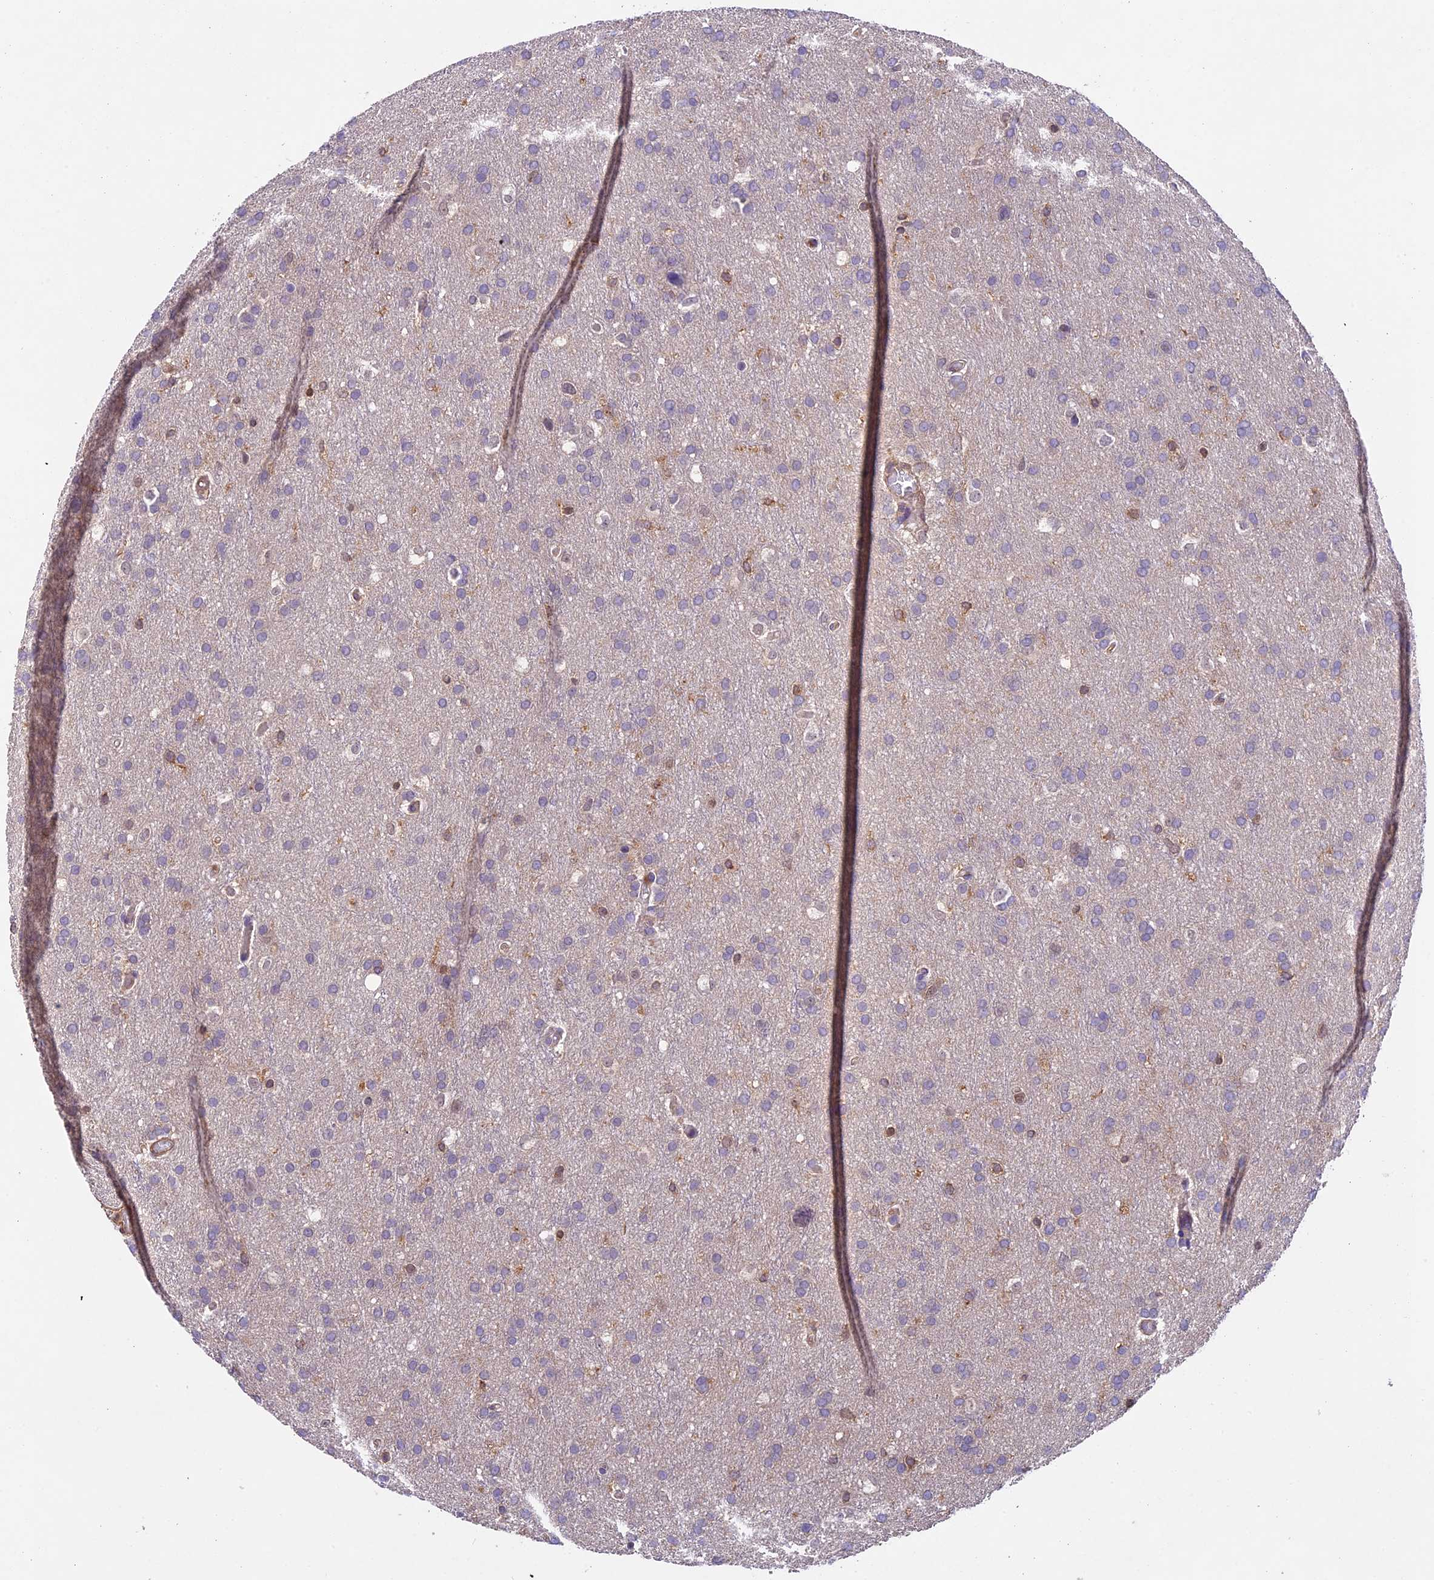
{"staining": {"intensity": "negative", "quantity": "none", "location": "none"}, "tissue": "glioma", "cell_type": "Tumor cells", "image_type": "cancer", "snomed": [{"axis": "morphology", "description": "Glioma, malignant, High grade"}, {"axis": "topography", "description": "Cerebral cortex"}], "caption": "This is an immunohistochemistry (IHC) histopathology image of human malignant glioma (high-grade). There is no positivity in tumor cells.", "gene": "TBC1D1", "patient": {"sex": "female", "age": 36}}